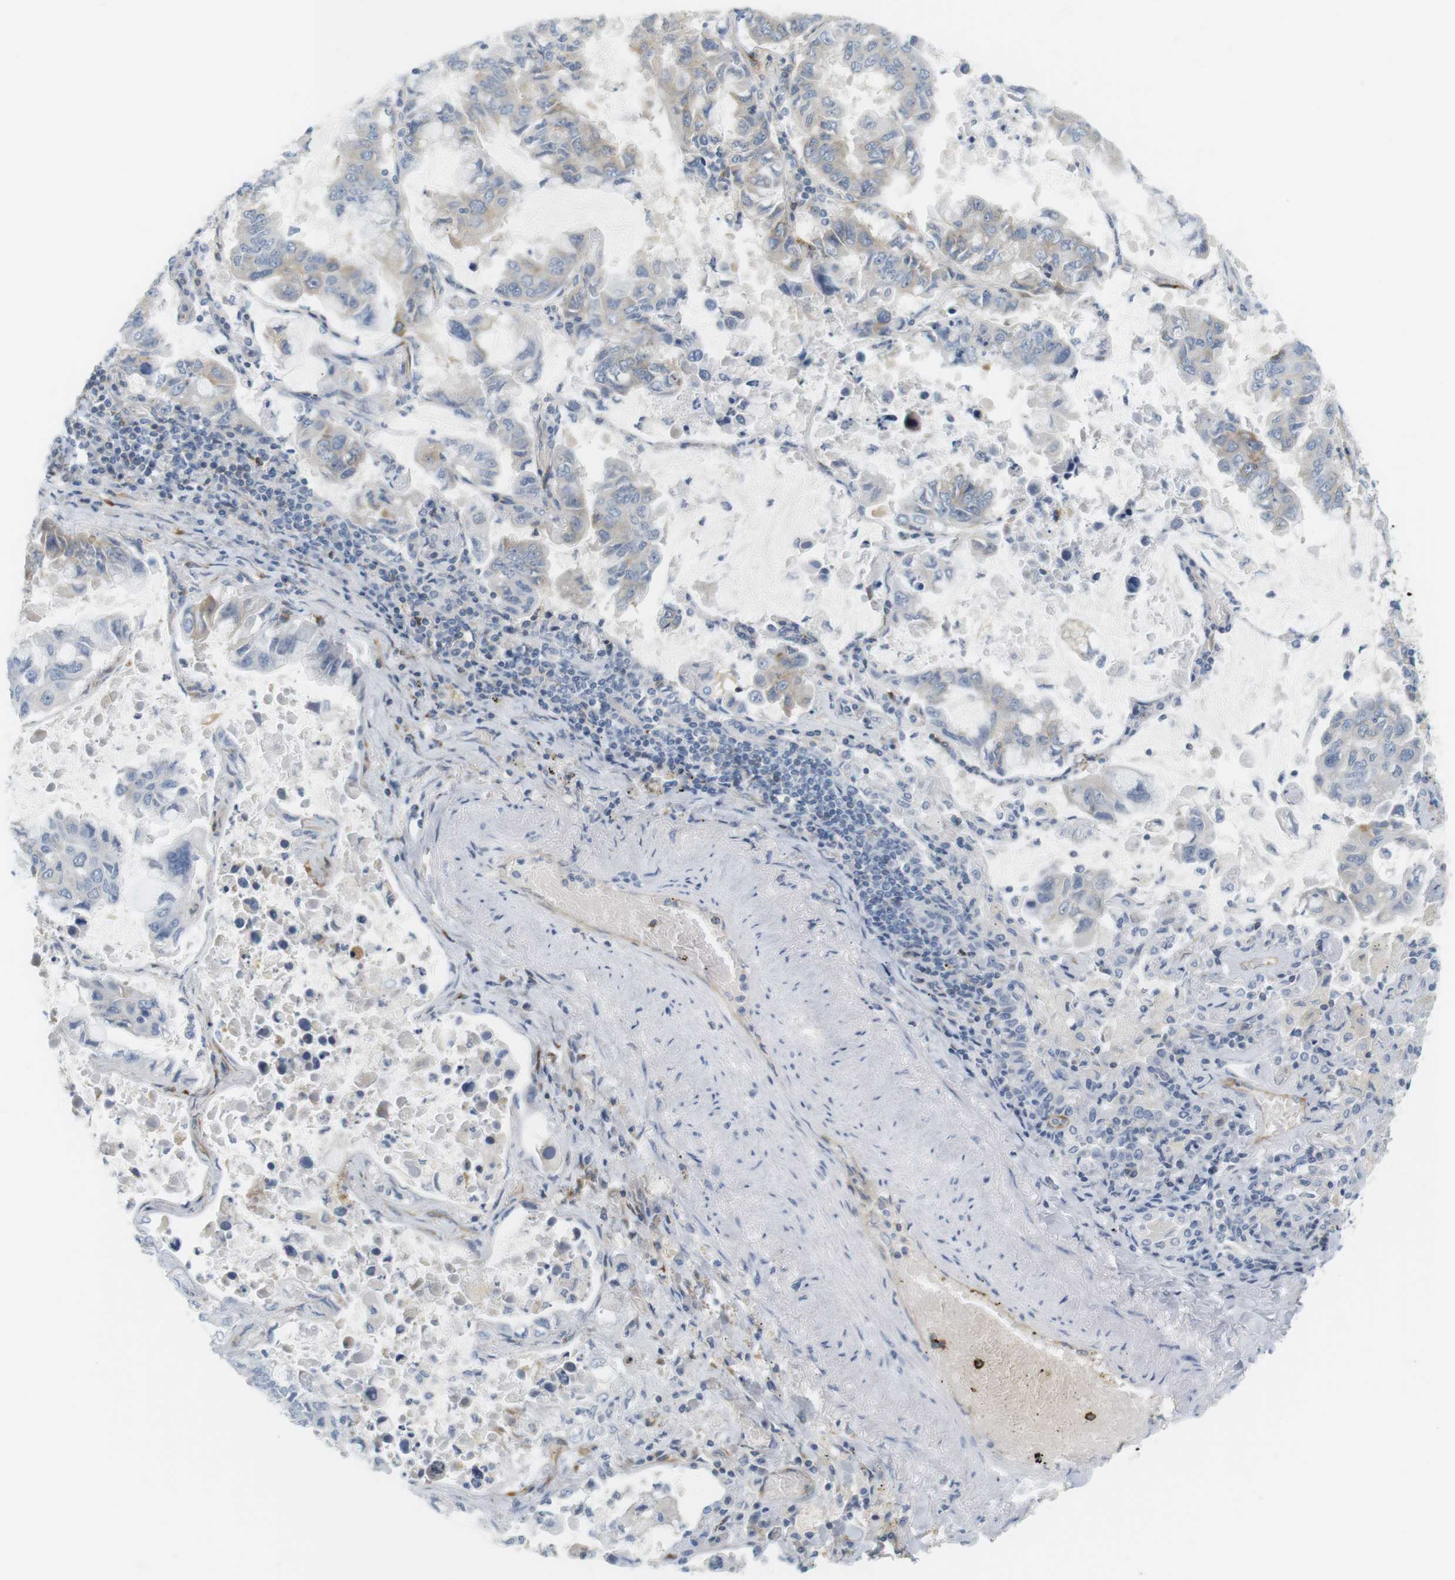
{"staining": {"intensity": "negative", "quantity": "none", "location": "none"}, "tissue": "lung cancer", "cell_type": "Tumor cells", "image_type": "cancer", "snomed": [{"axis": "morphology", "description": "Adenocarcinoma, NOS"}, {"axis": "topography", "description": "Lung"}], "caption": "High power microscopy histopathology image of an IHC image of adenocarcinoma (lung), revealing no significant expression in tumor cells.", "gene": "F2R", "patient": {"sex": "male", "age": 64}}